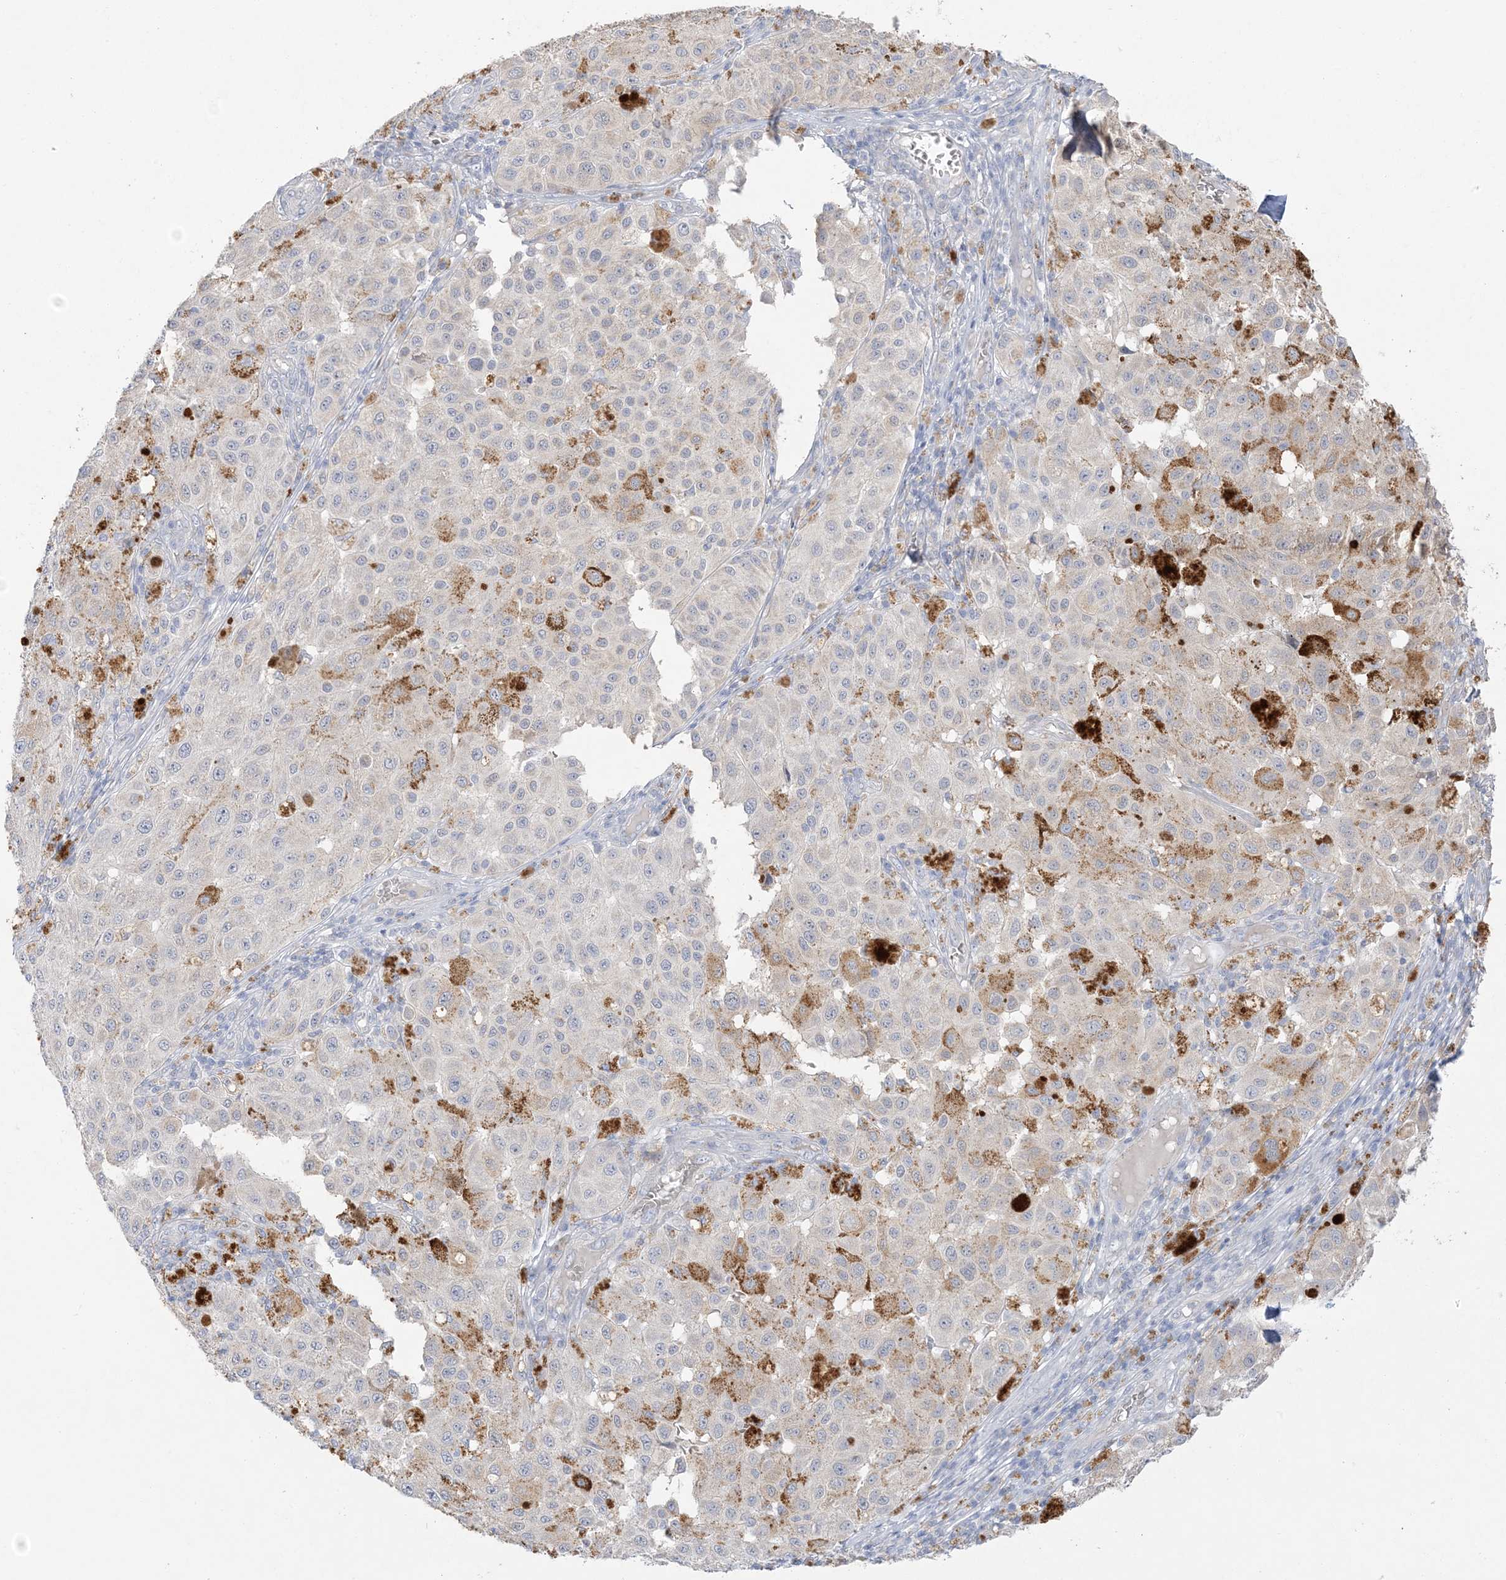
{"staining": {"intensity": "weak", "quantity": "<25%", "location": "cytoplasmic/membranous"}, "tissue": "melanoma", "cell_type": "Tumor cells", "image_type": "cancer", "snomed": [{"axis": "morphology", "description": "Malignant melanoma, NOS"}, {"axis": "topography", "description": "Skin"}], "caption": "An IHC histopathology image of melanoma is shown. There is no staining in tumor cells of melanoma.", "gene": "FAM184A", "patient": {"sex": "female", "age": 64}}